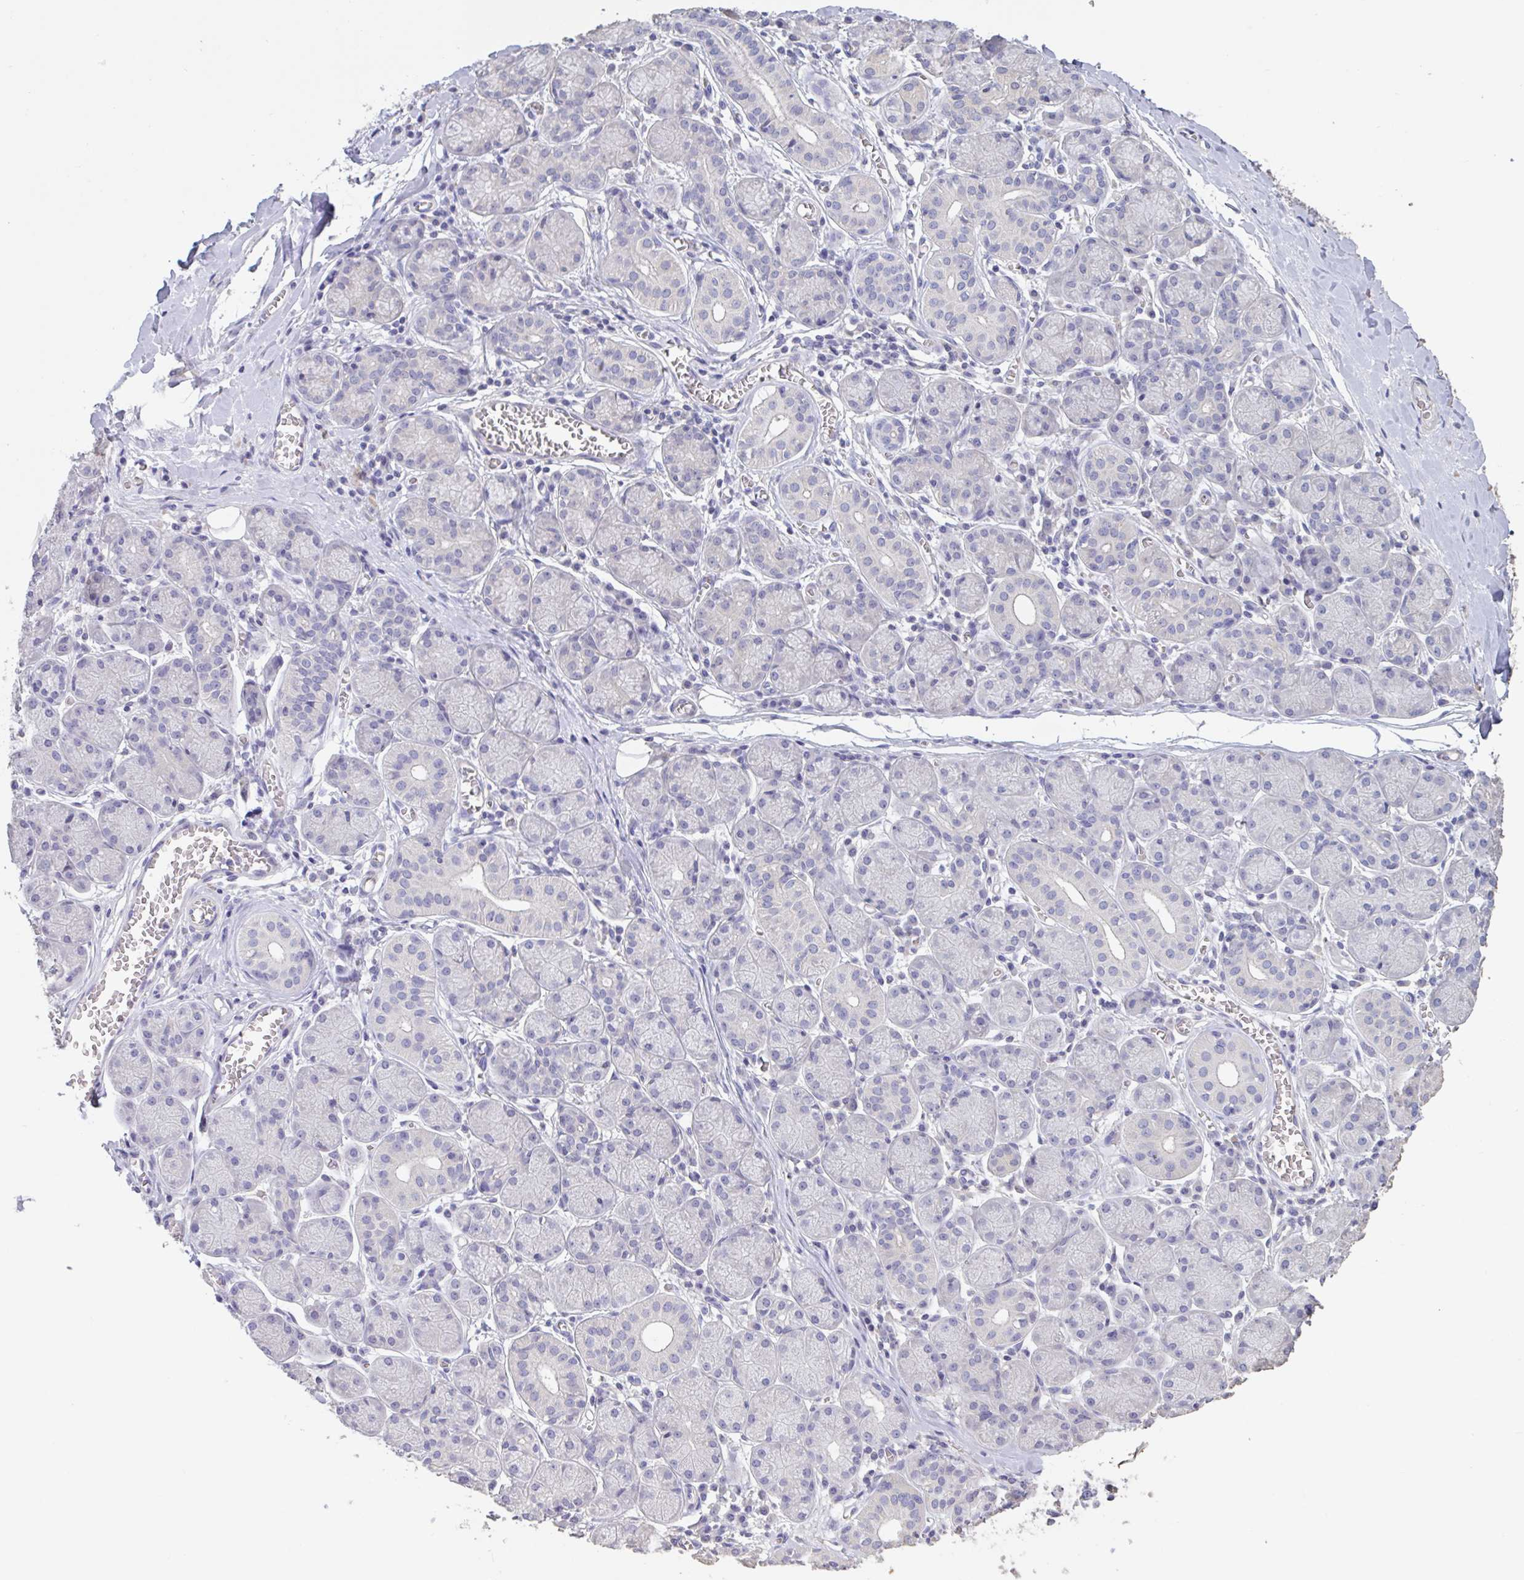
{"staining": {"intensity": "negative", "quantity": "none", "location": "none"}, "tissue": "salivary gland", "cell_type": "Glandular cells", "image_type": "normal", "snomed": [{"axis": "morphology", "description": "Normal tissue, NOS"}, {"axis": "topography", "description": "Salivary gland"}], "caption": "This is an immunohistochemistry photomicrograph of unremarkable human salivary gland. There is no positivity in glandular cells.", "gene": "CHMP5", "patient": {"sex": "female", "age": 24}}